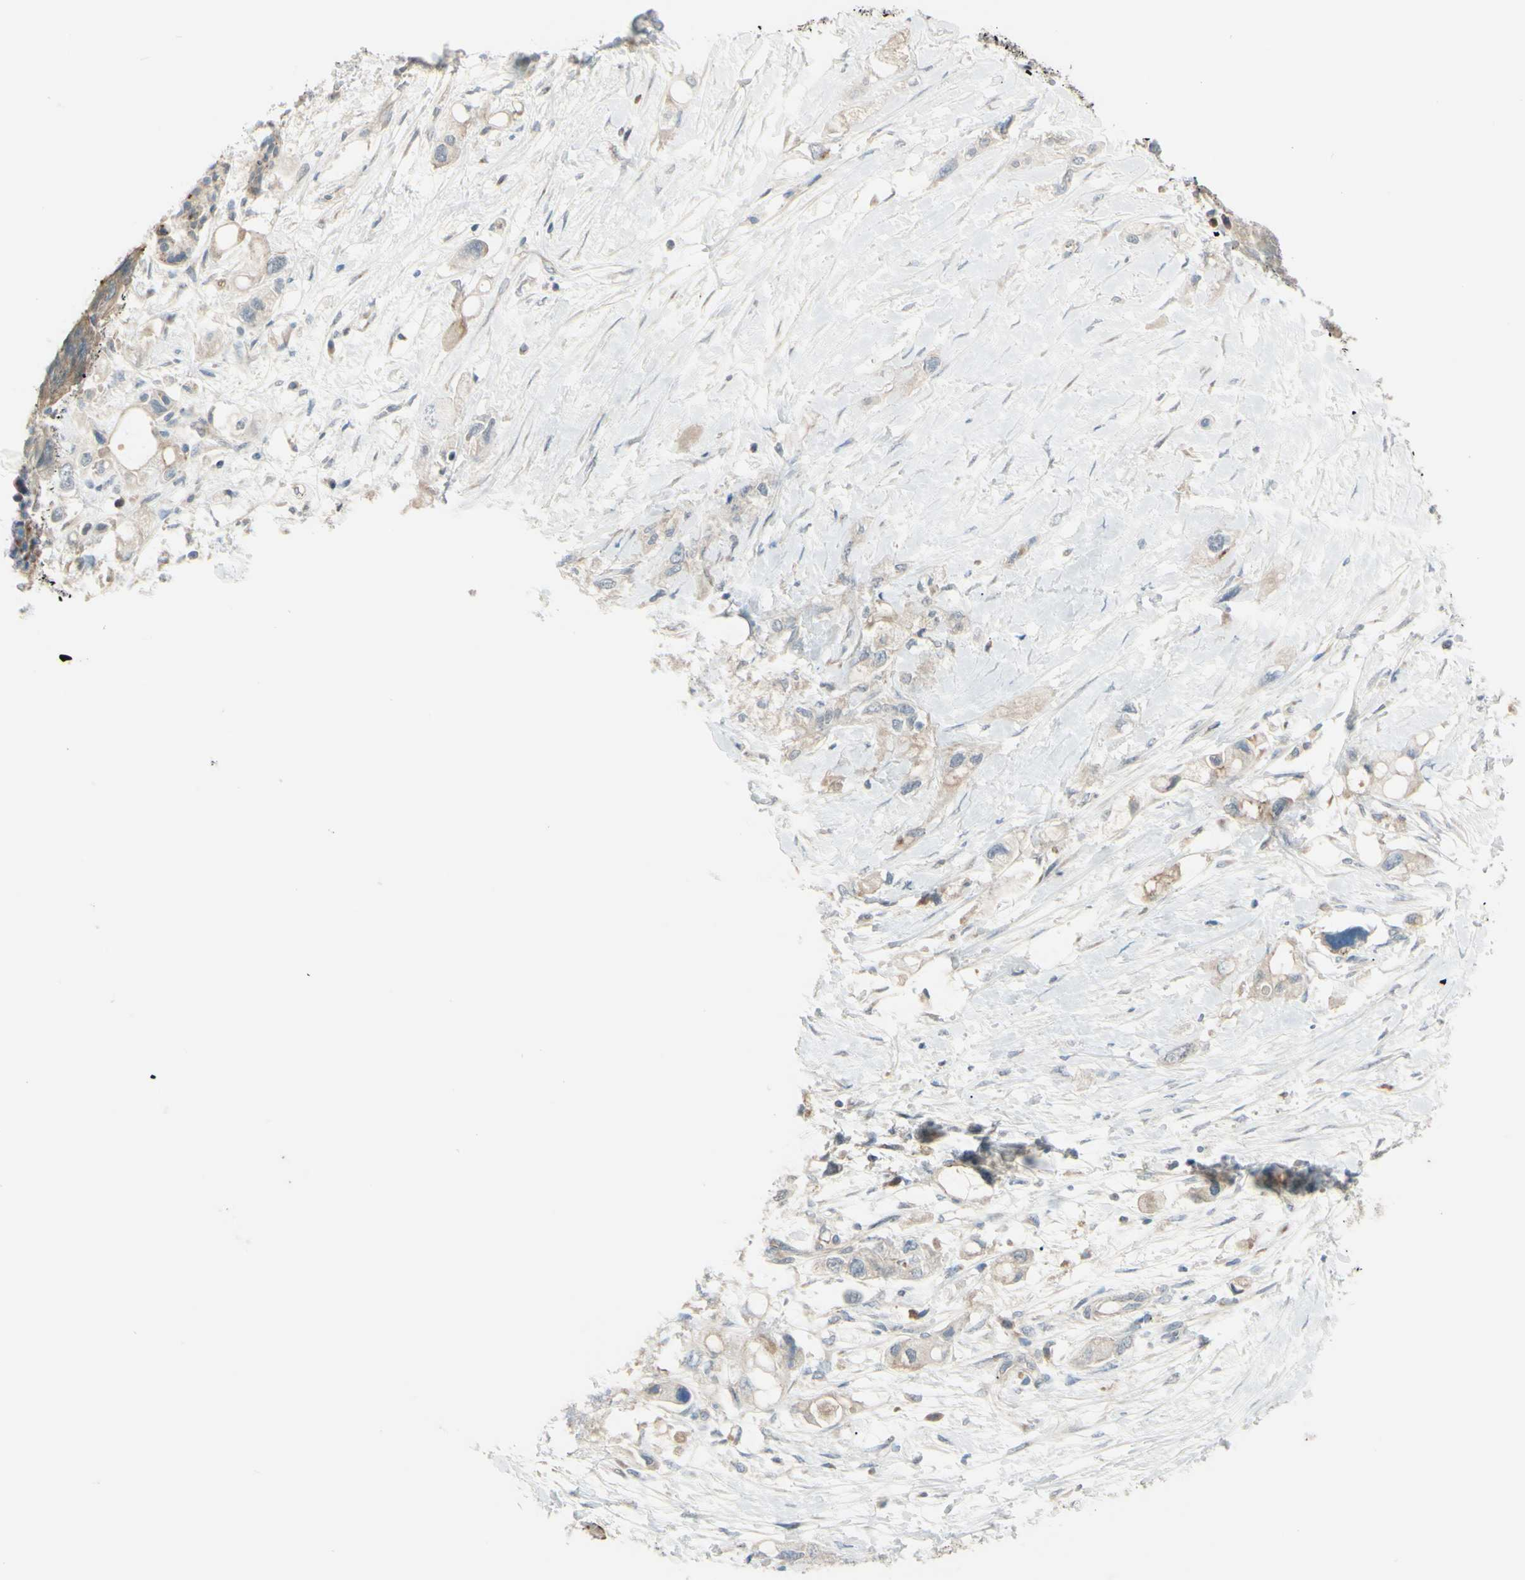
{"staining": {"intensity": "weak", "quantity": ">75%", "location": "cytoplasmic/membranous"}, "tissue": "pancreatic cancer", "cell_type": "Tumor cells", "image_type": "cancer", "snomed": [{"axis": "morphology", "description": "Adenocarcinoma, NOS"}, {"axis": "topography", "description": "Pancreas"}], "caption": "This is a photomicrograph of IHC staining of pancreatic cancer (adenocarcinoma), which shows weak expression in the cytoplasmic/membranous of tumor cells.", "gene": "LMTK2", "patient": {"sex": "female", "age": 56}}